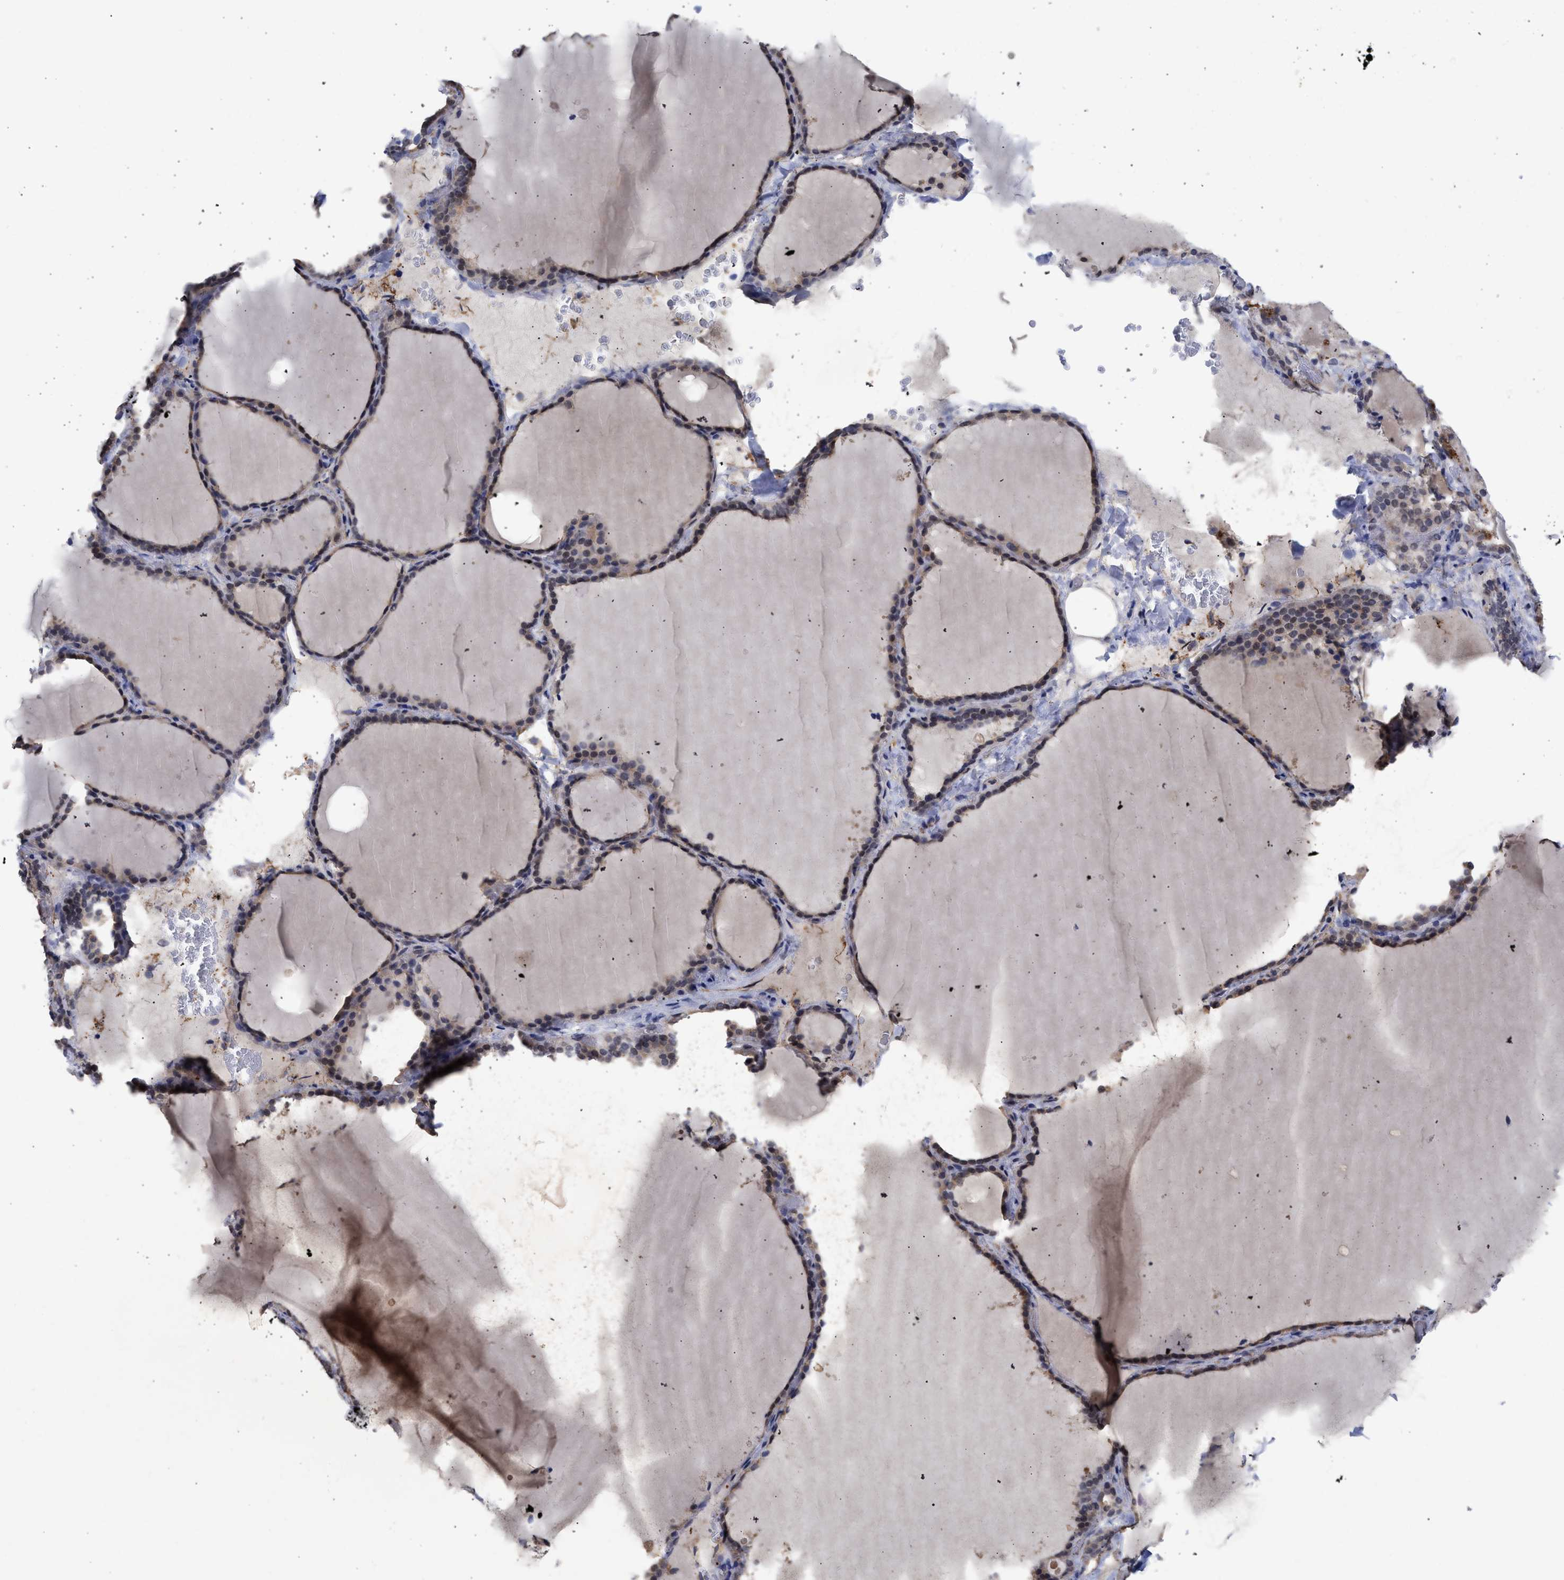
{"staining": {"intensity": "weak", "quantity": "25%-75%", "location": "cytoplasmic/membranous,nuclear"}, "tissue": "thyroid gland", "cell_type": "Glandular cells", "image_type": "normal", "snomed": [{"axis": "morphology", "description": "Normal tissue, NOS"}, {"axis": "topography", "description": "Thyroid gland"}], "caption": "A brown stain labels weak cytoplasmic/membranous,nuclear positivity of a protein in glandular cells of benign thyroid gland. Nuclei are stained in blue.", "gene": "THRA", "patient": {"sex": "female", "age": 28}}